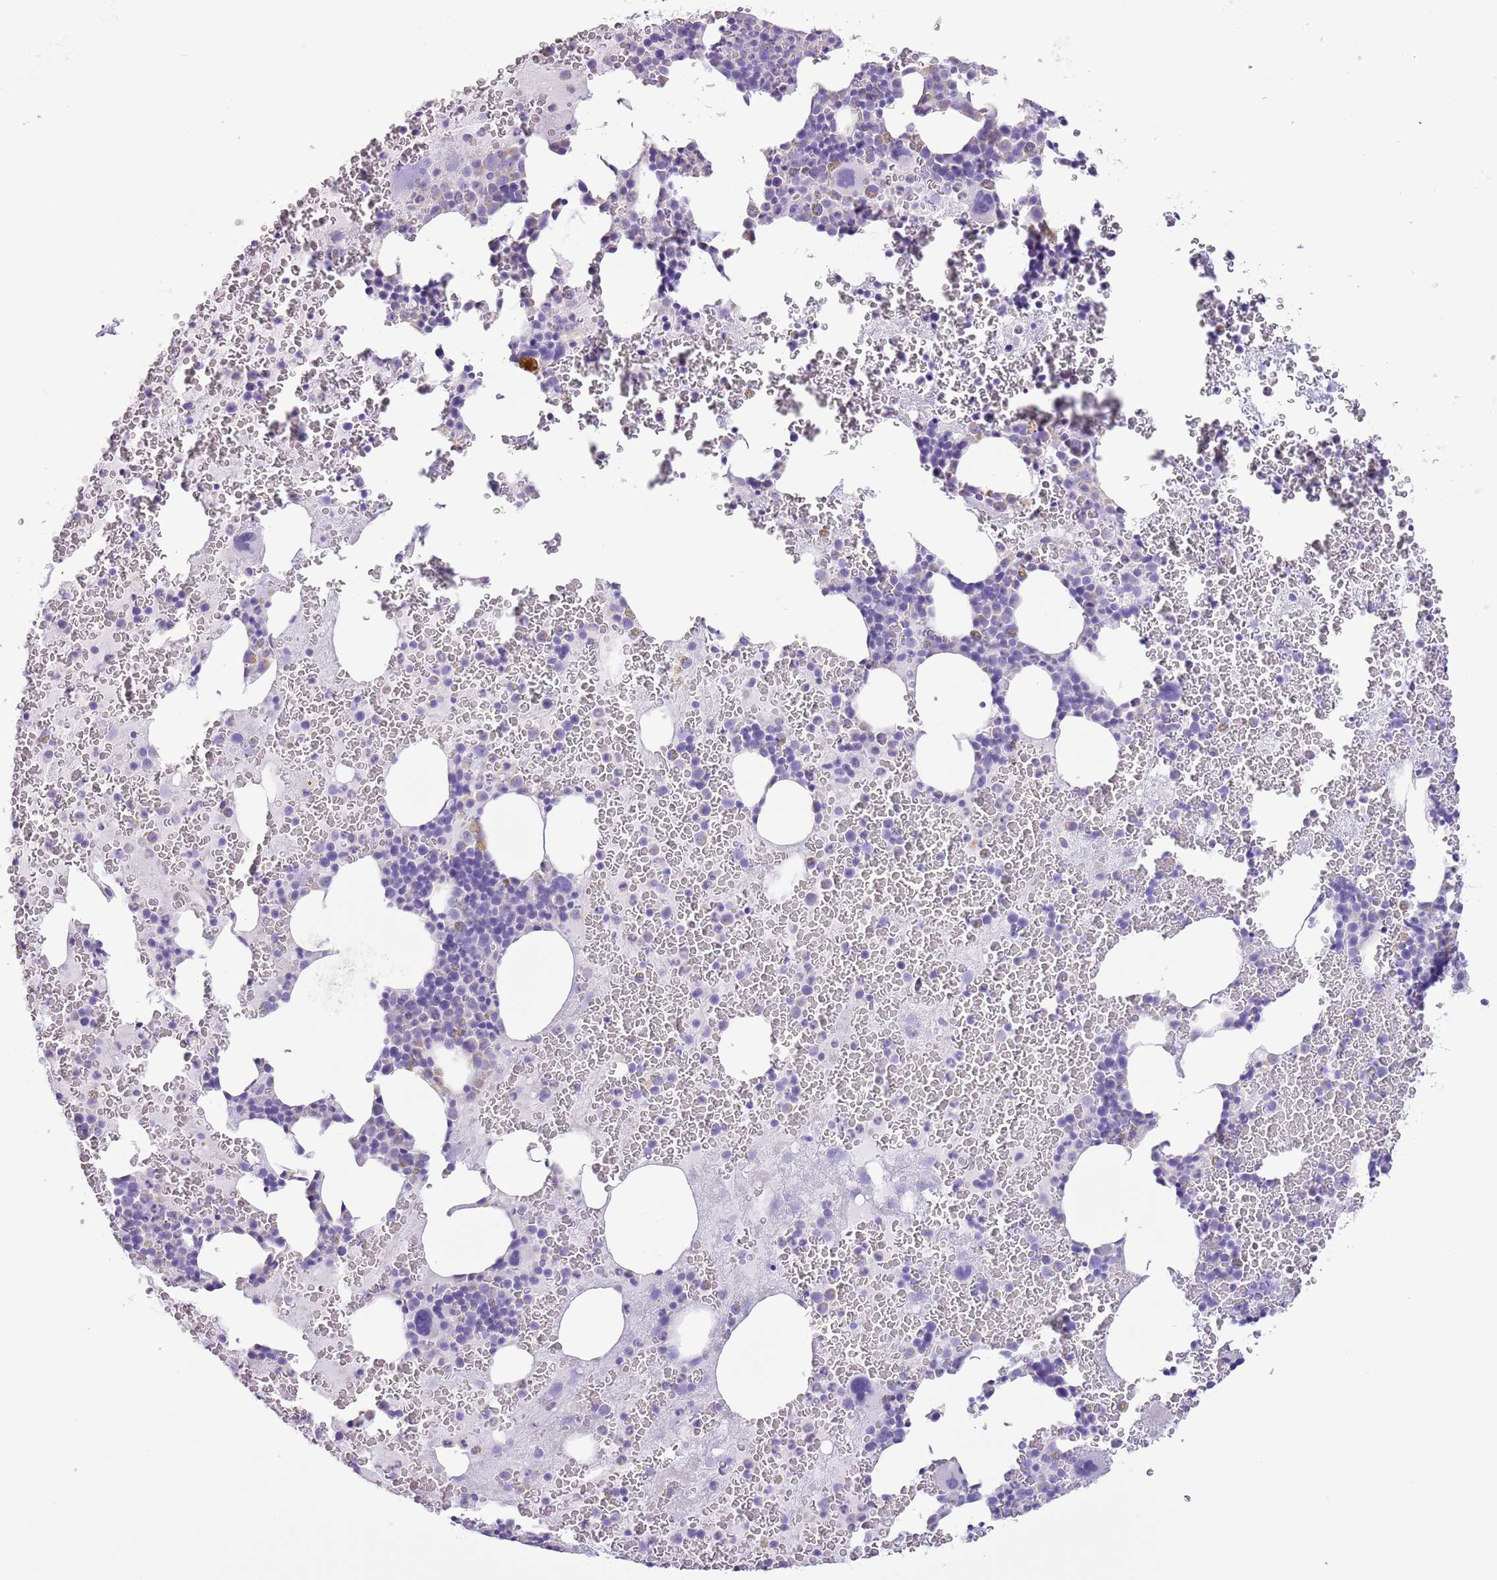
{"staining": {"intensity": "negative", "quantity": "none", "location": "none"}, "tissue": "bone marrow", "cell_type": "Hematopoietic cells", "image_type": "normal", "snomed": [{"axis": "morphology", "description": "Normal tissue, NOS"}, {"axis": "topography", "description": "Bone marrow"}], "caption": "The image demonstrates no significant expression in hematopoietic cells of bone marrow. (DAB (3,3'-diaminobenzidine) immunohistochemistry visualized using brightfield microscopy, high magnification).", "gene": "SLC7A14", "patient": {"sex": "male", "age": 26}}